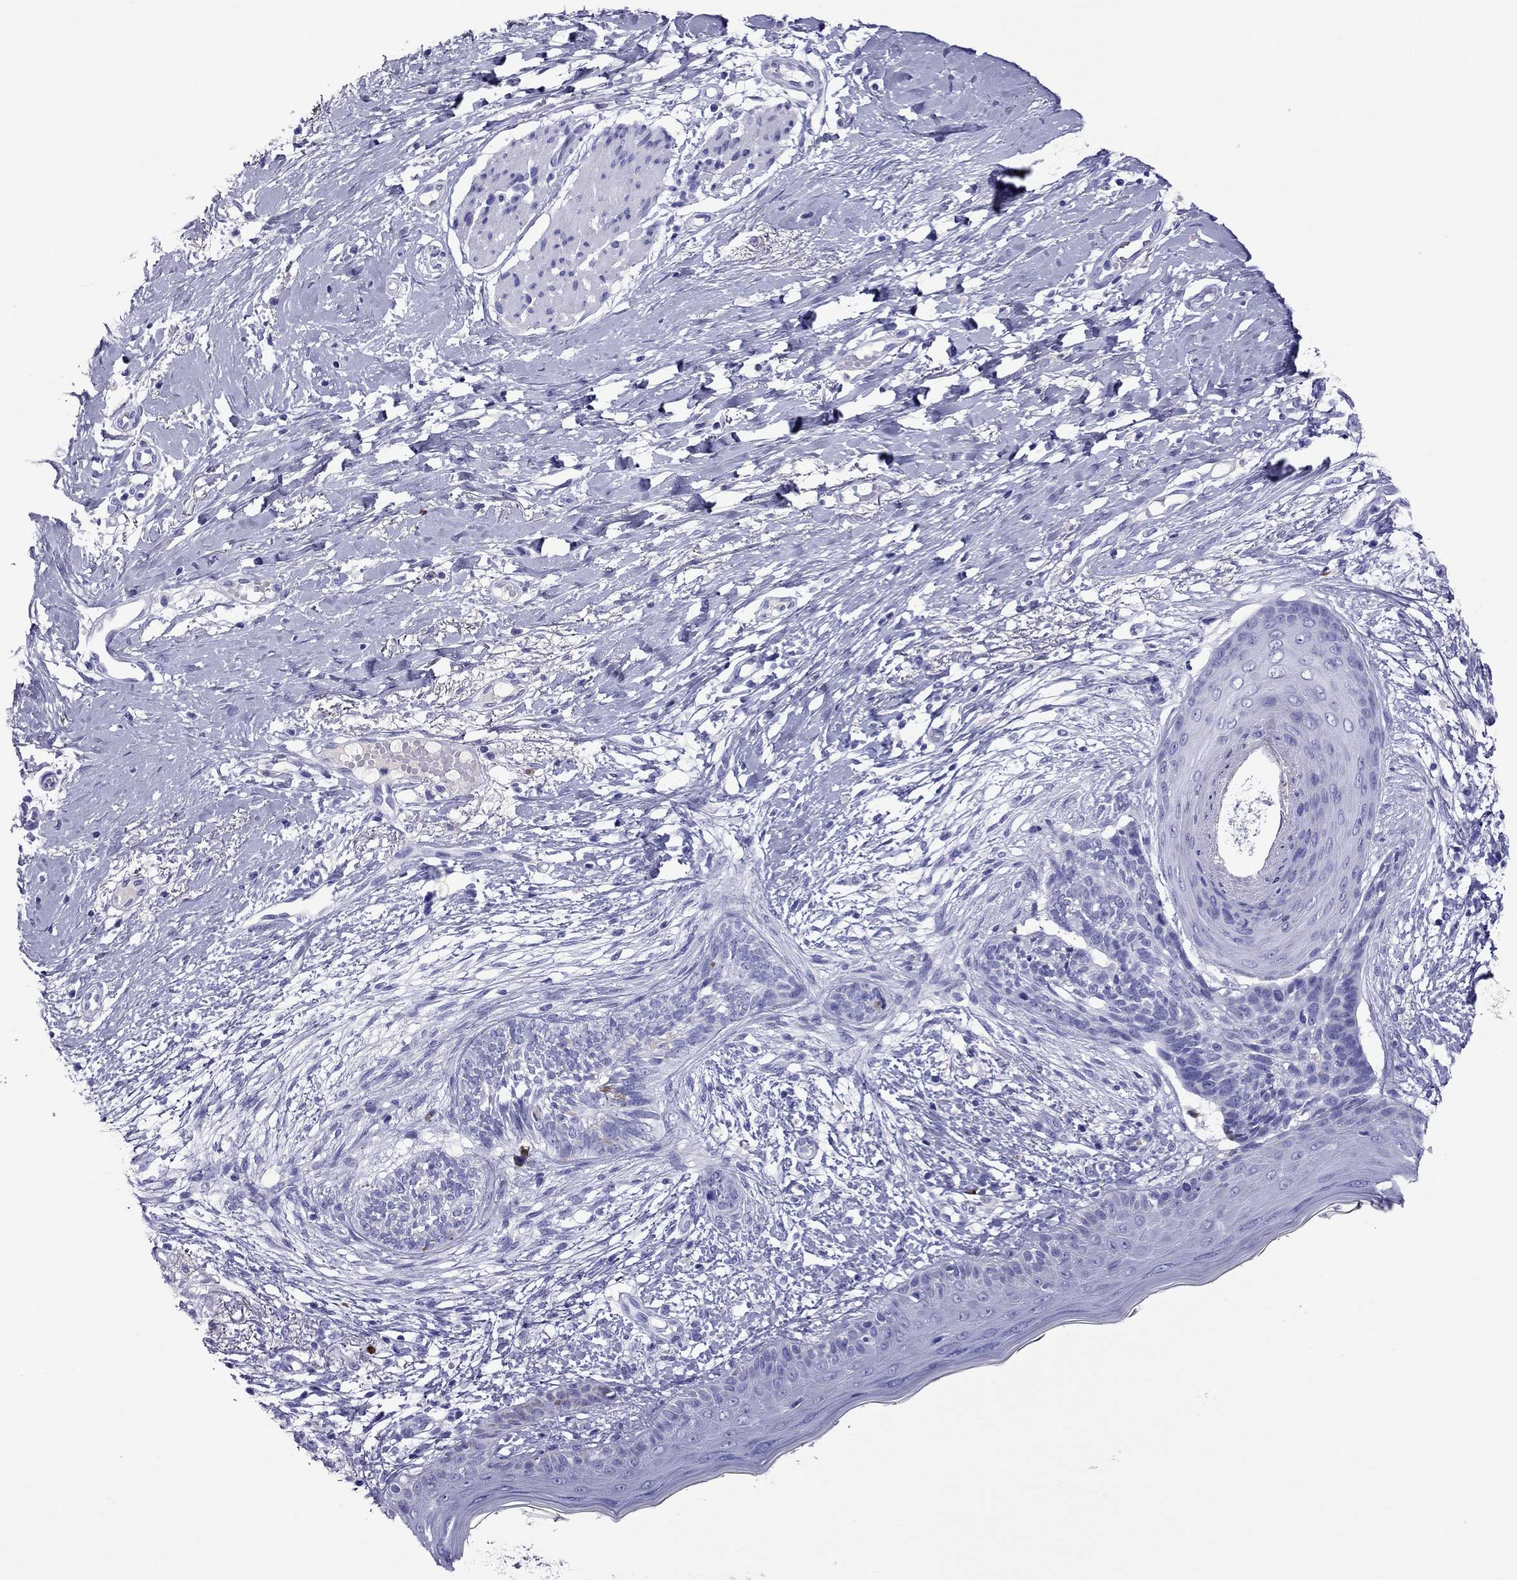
{"staining": {"intensity": "negative", "quantity": "none", "location": "none"}, "tissue": "skin cancer", "cell_type": "Tumor cells", "image_type": "cancer", "snomed": [{"axis": "morphology", "description": "Normal tissue, NOS"}, {"axis": "morphology", "description": "Basal cell carcinoma"}, {"axis": "topography", "description": "Skin"}], "caption": "Tumor cells are negative for protein expression in human basal cell carcinoma (skin).", "gene": "SCART1", "patient": {"sex": "male", "age": 84}}